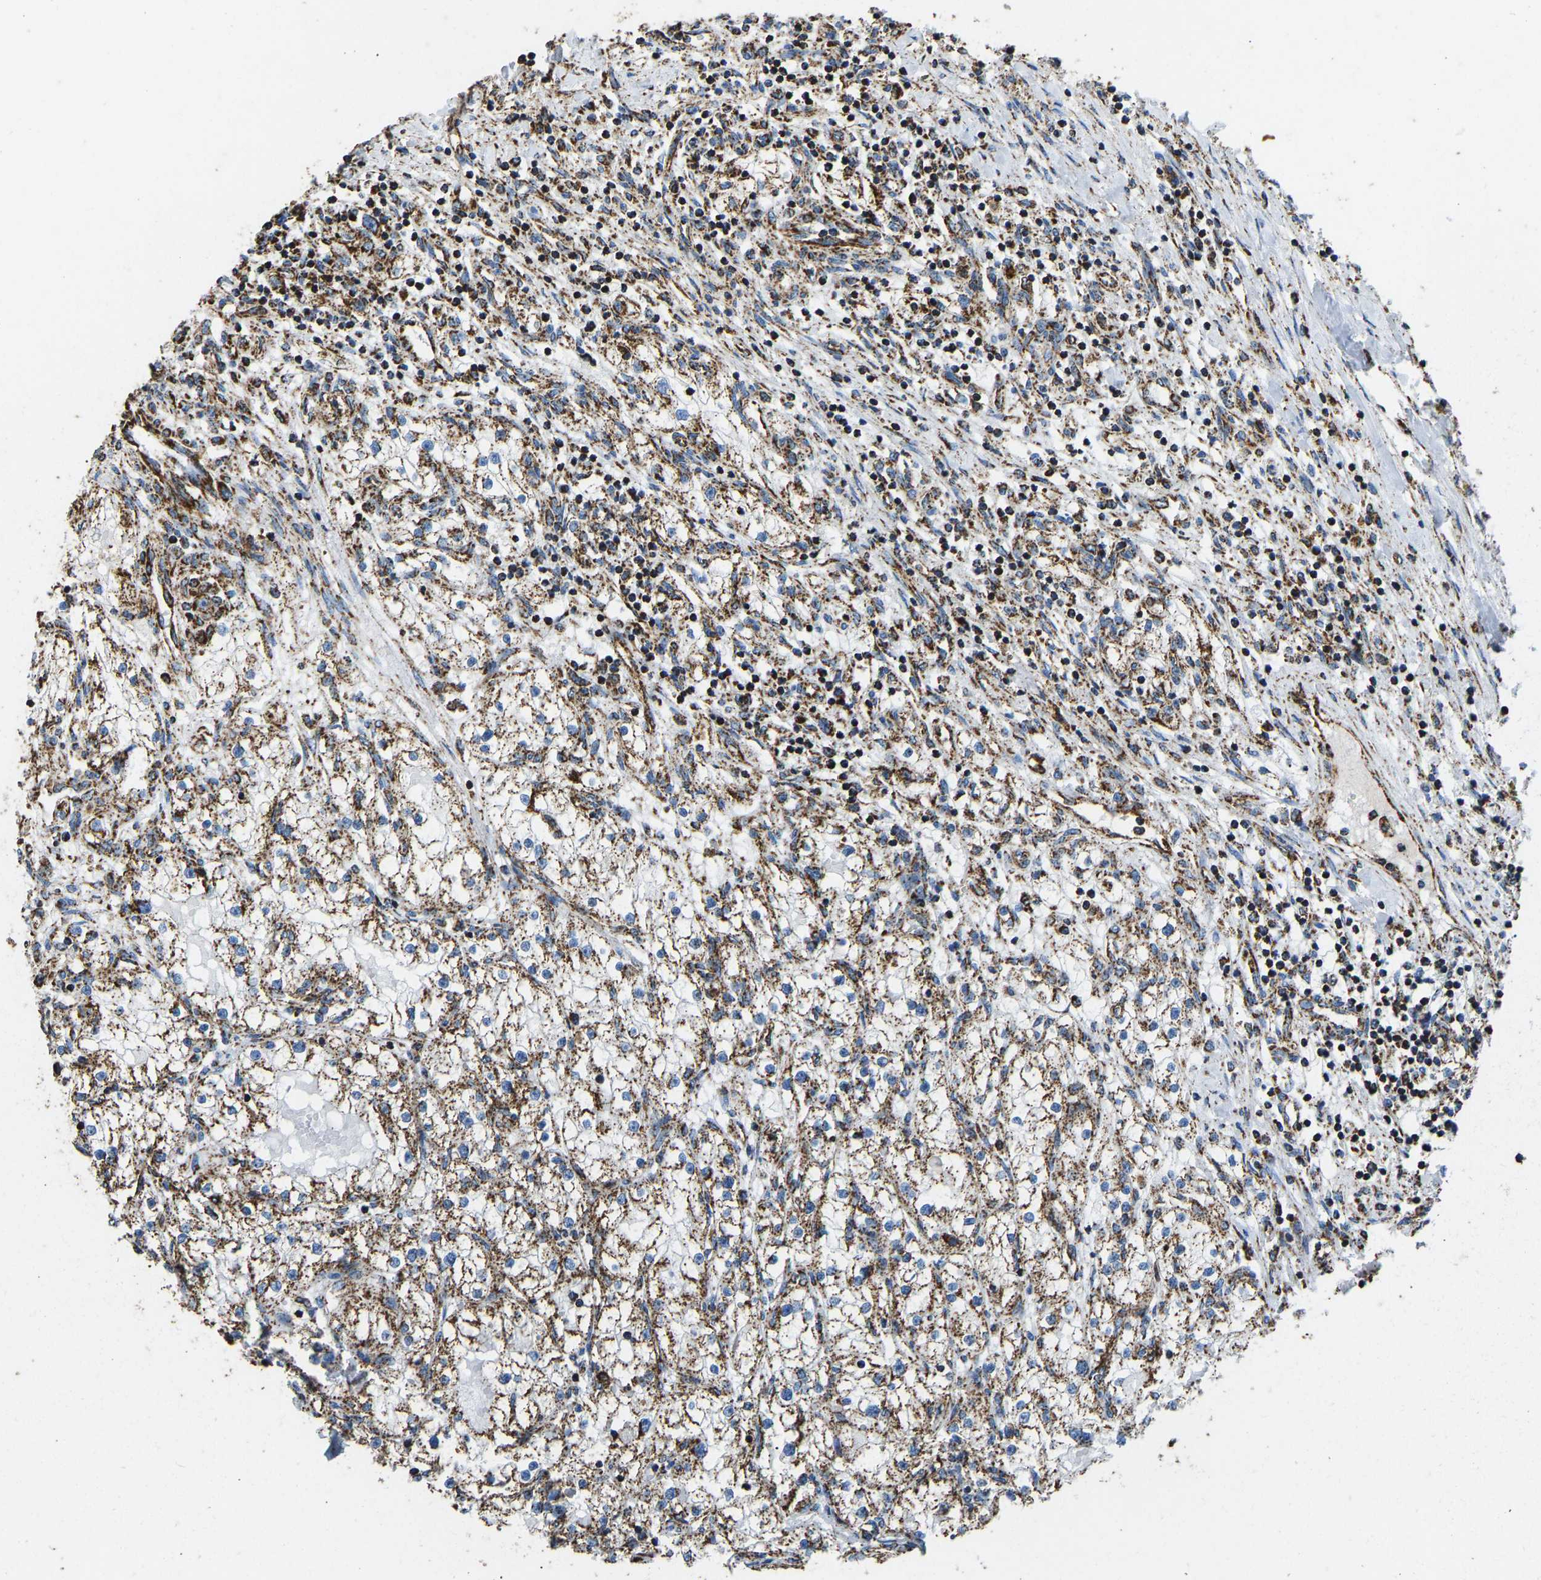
{"staining": {"intensity": "moderate", "quantity": ">75%", "location": "cytoplasmic/membranous"}, "tissue": "renal cancer", "cell_type": "Tumor cells", "image_type": "cancer", "snomed": [{"axis": "morphology", "description": "Adenocarcinoma, NOS"}, {"axis": "topography", "description": "Kidney"}], "caption": "This is an image of immunohistochemistry (IHC) staining of renal adenocarcinoma, which shows moderate staining in the cytoplasmic/membranous of tumor cells.", "gene": "IRX6", "patient": {"sex": "male", "age": 68}}